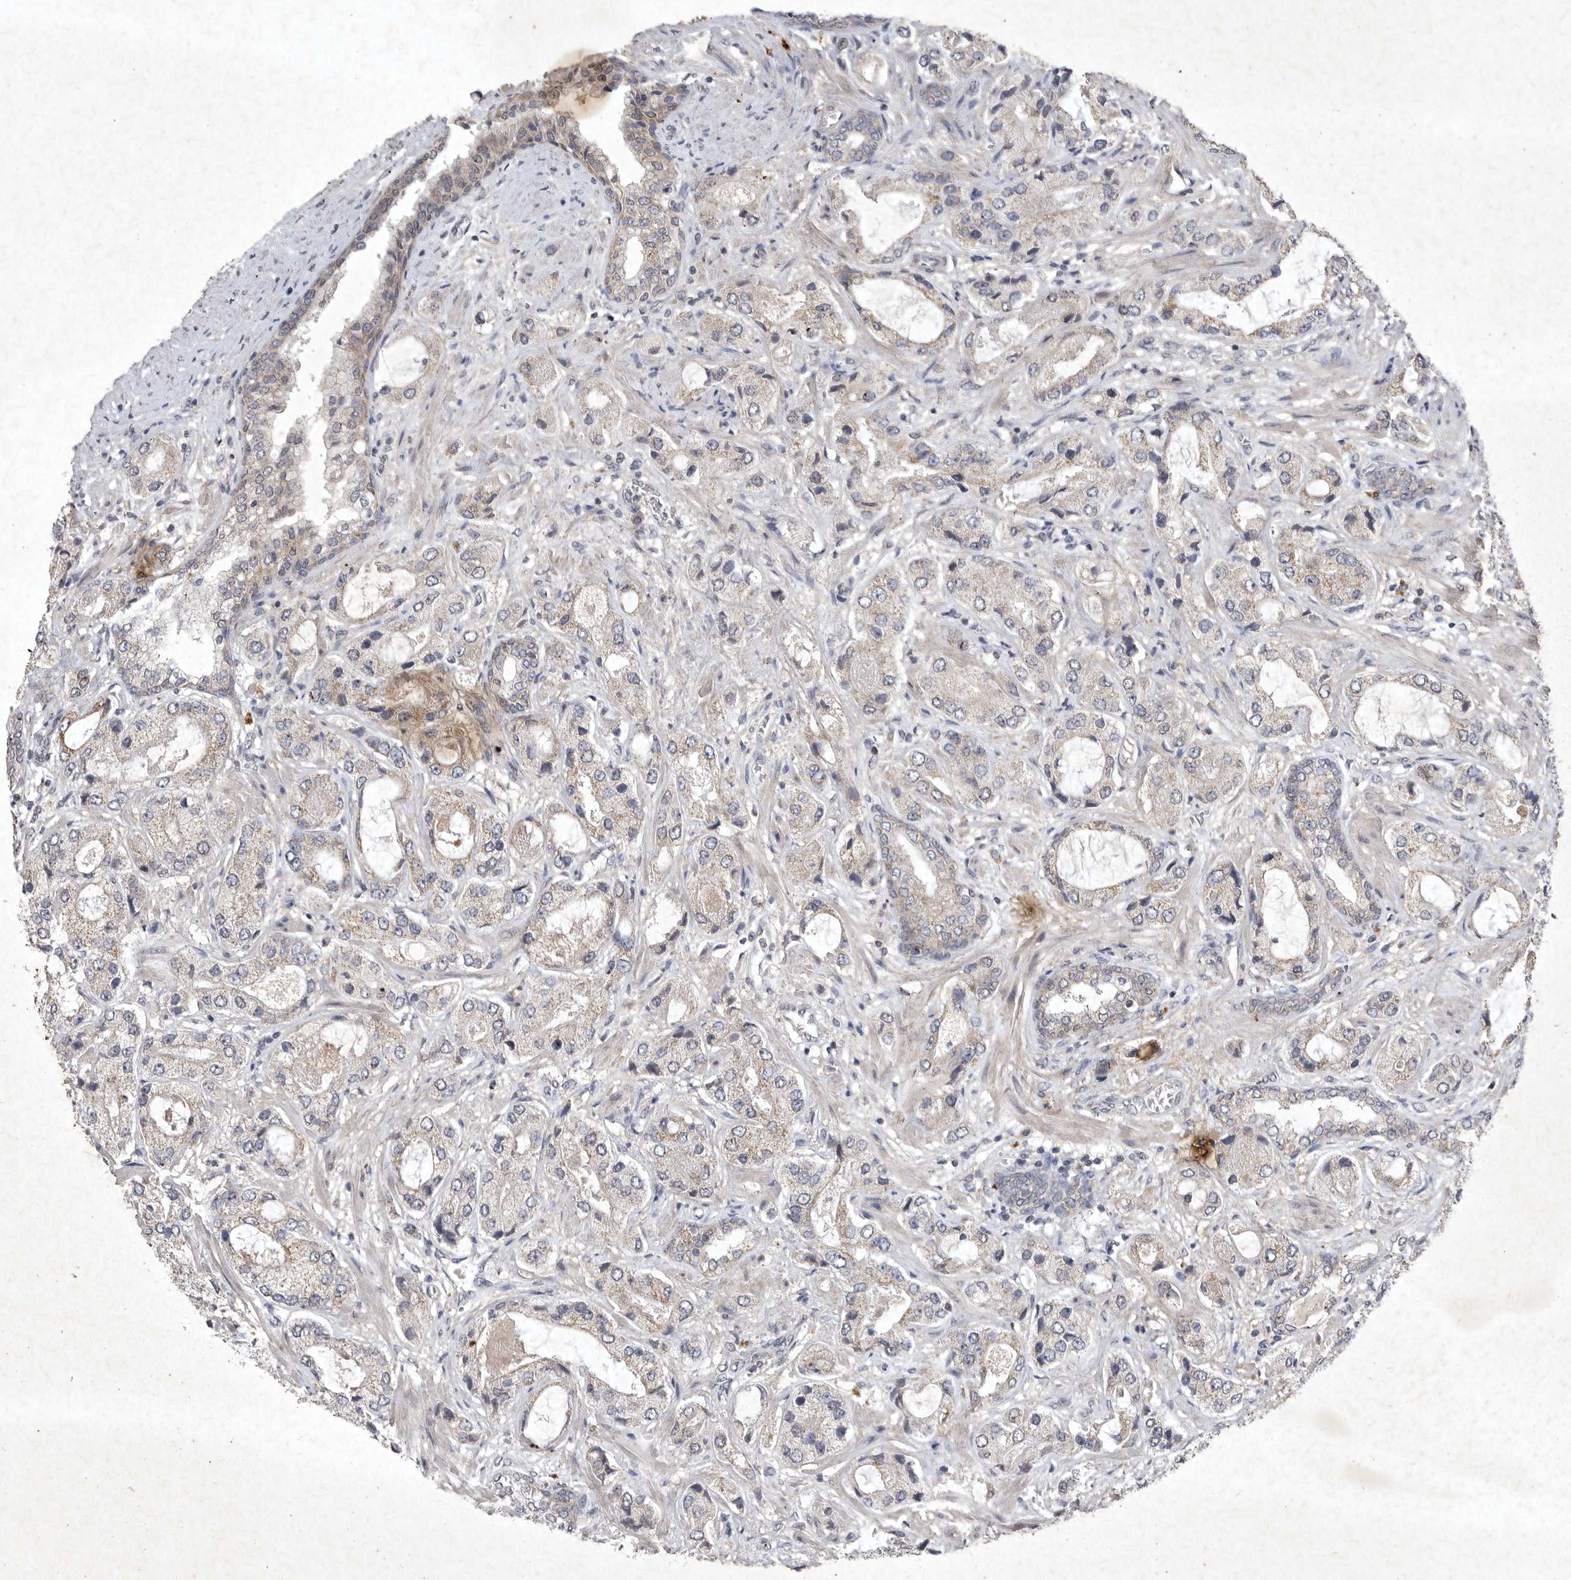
{"staining": {"intensity": "negative", "quantity": "none", "location": "none"}, "tissue": "prostate cancer", "cell_type": "Tumor cells", "image_type": "cancer", "snomed": [{"axis": "morphology", "description": "Normal tissue, NOS"}, {"axis": "morphology", "description": "Adenocarcinoma, High grade"}, {"axis": "topography", "description": "Prostate"}, {"axis": "topography", "description": "Peripheral nerve tissue"}], "caption": "An IHC image of prostate high-grade adenocarcinoma is shown. There is no staining in tumor cells of prostate high-grade adenocarcinoma. (Stains: DAB (3,3'-diaminobenzidine) immunohistochemistry with hematoxylin counter stain, Microscopy: brightfield microscopy at high magnification).", "gene": "DDR1", "patient": {"sex": "male", "age": 59}}